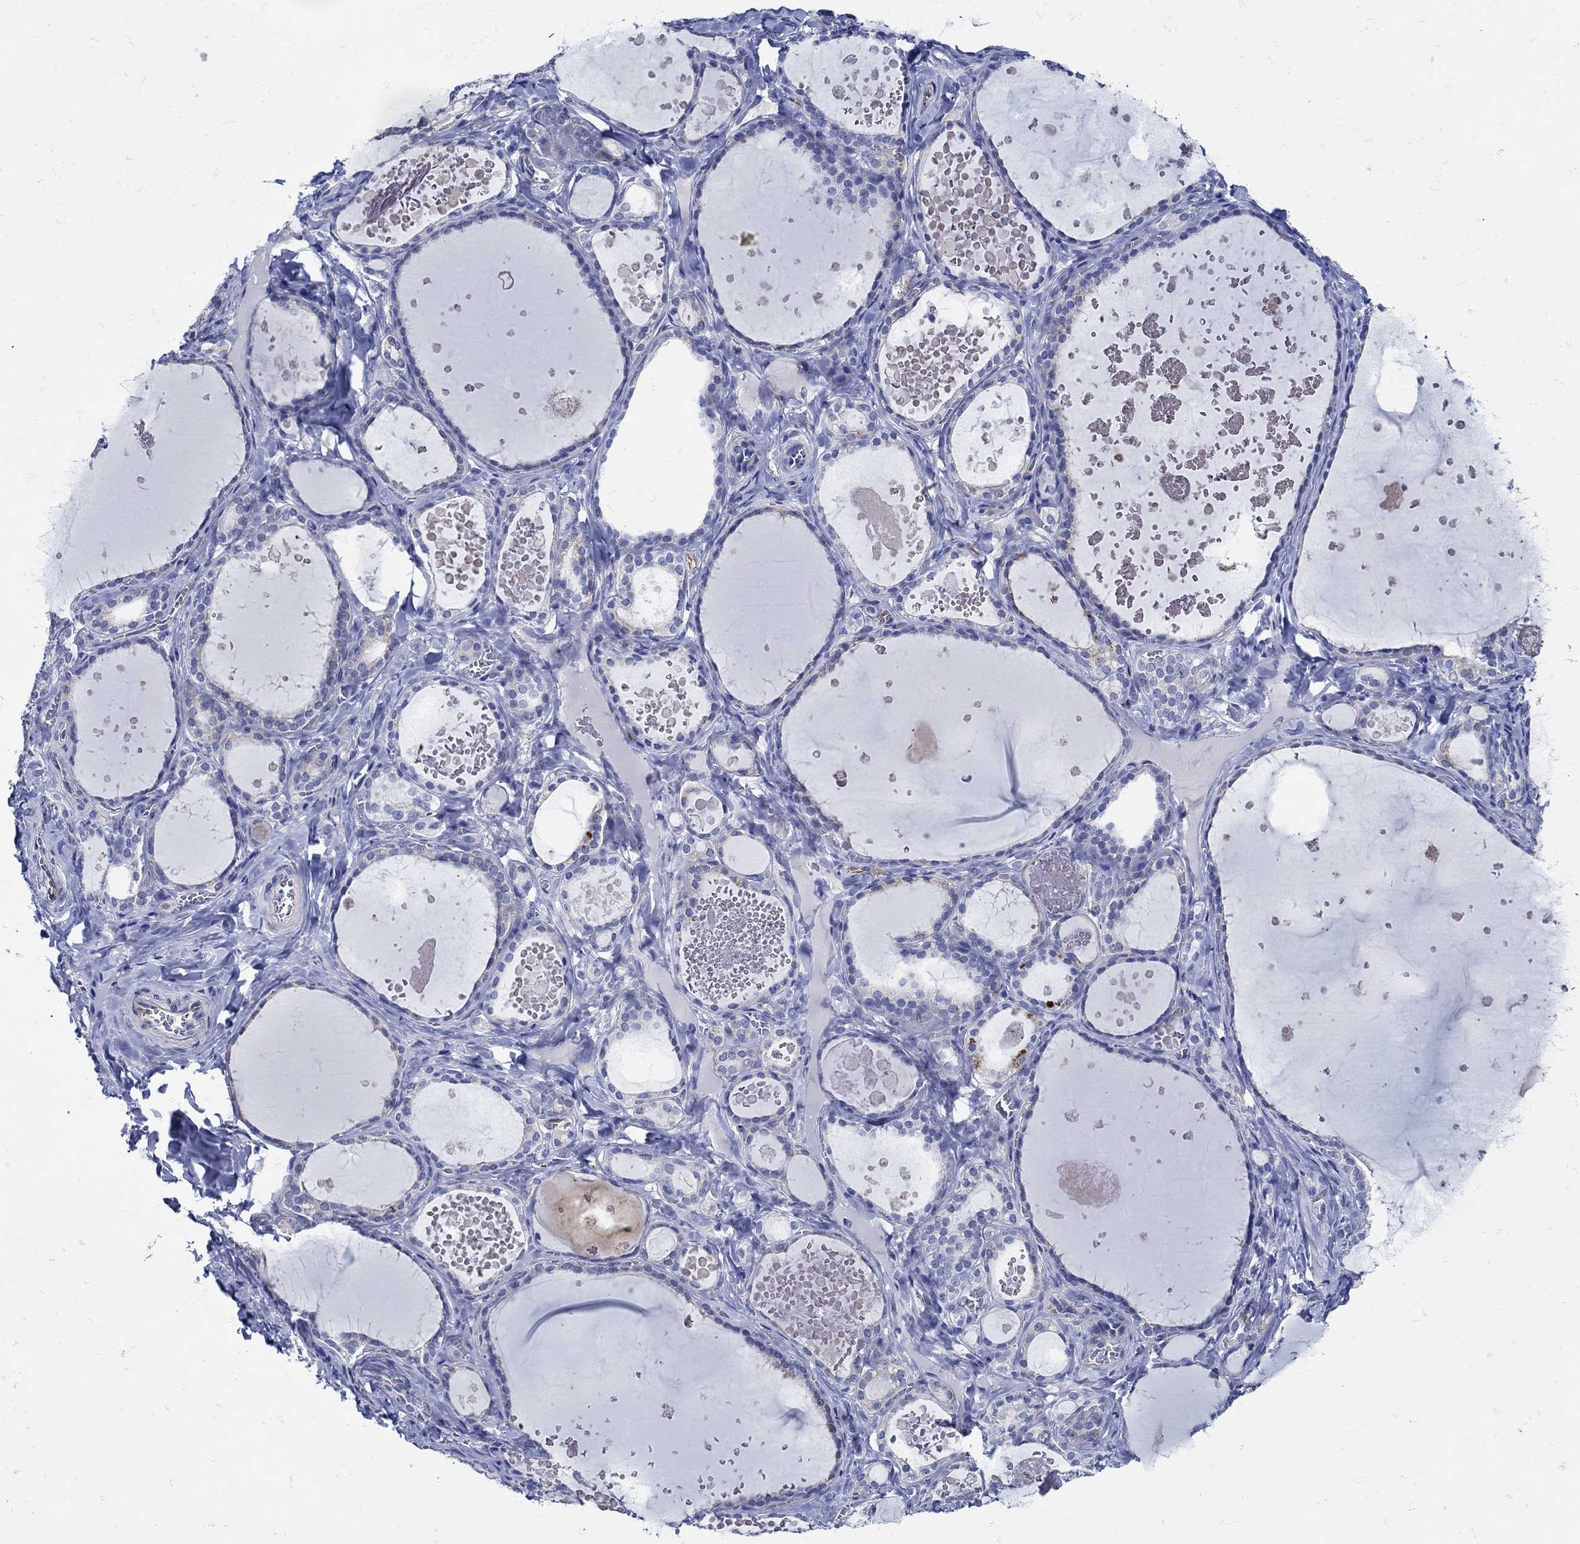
{"staining": {"intensity": "negative", "quantity": "none", "location": "none"}, "tissue": "thyroid gland", "cell_type": "Glandular cells", "image_type": "normal", "snomed": [{"axis": "morphology", "description": "Normal tissue, NOS"}, {"axis": "topography", "description": "Thyroid gland"}], "caption": "High power microscopy micrograph of an immunohistochemistry image of unremarkable thyroid gland, revealing no significant expression in glandular cells. (Brightfield microscopy of DAB (3,3'-diaminobenzidine) immunohistochemistry at high magnification).", "gene": "NOS1", "patient": {"sex": "female", "age": 56}}